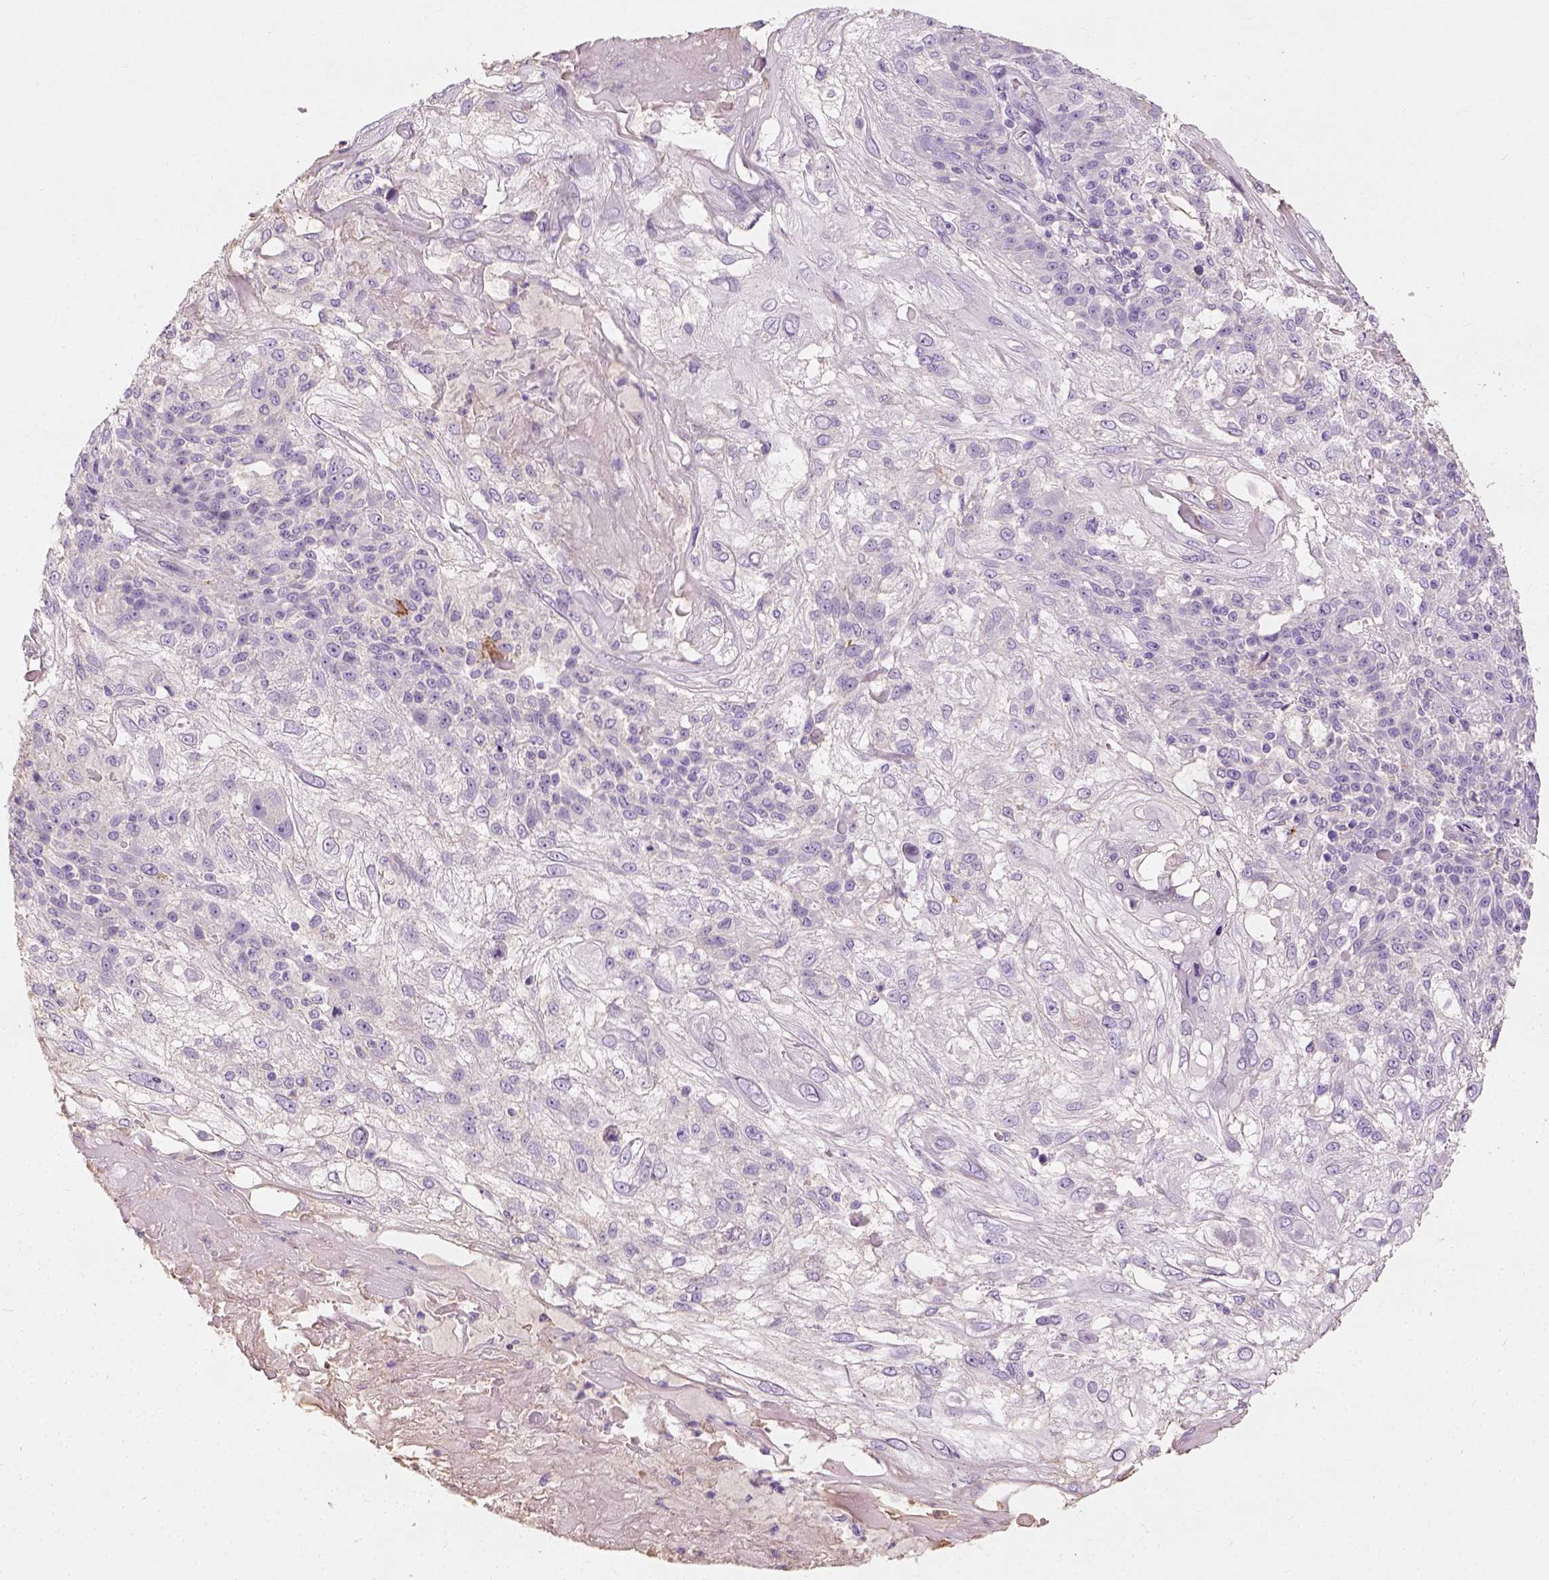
{"staining": {"intensity": "negative", "quantity": "none", "location": "none"}, "tissue": "skin cancer", "cell_type": "Tumor cells", "image_type": "cancer", "snomed": [{"axis": "morphology", "description": "Normal tissue, NOS"}, {"axis": "morphology", "description": "Squamous cell carcinoma, NOS"}, {"axis": "topography", "description": "Skin"}], "caption": "The IHC photomicrograph has no significant expression in tumor cells of skin cancer (squamous cell carcinoma) tissue.", "gene": "DHCR24", "patient": {"sex": "female", "age": 83}}